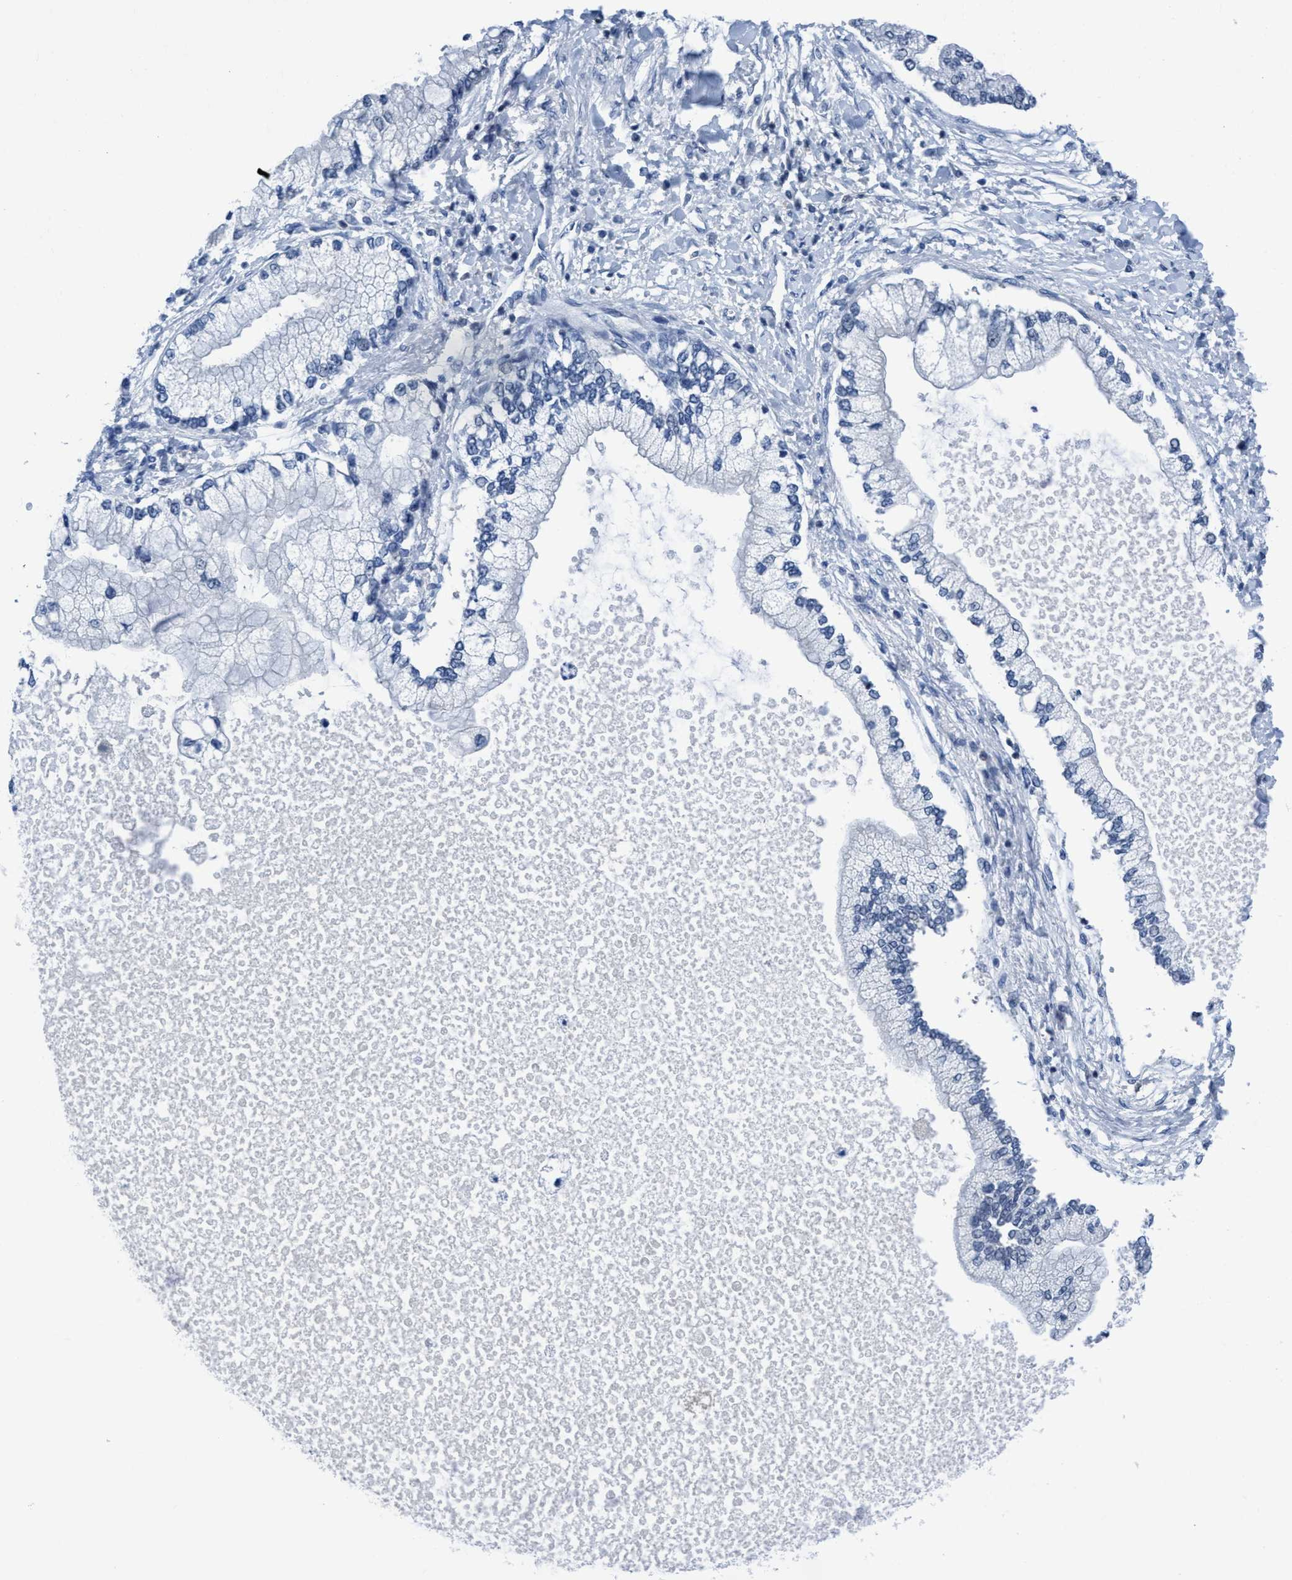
{"staining": {"intensity": "negative", "quantity": "none", "location": "none"}, "tissue": "liver cancer", "cell_type": "Tumor cells", "image_type": "cancer", "snomed": [{"axis": "morphology", "description": "Cholangiocarcinoma"}, {"axis": "topography", "description": "Liver"}], "caption": "Tumor cells are negative for brown protein staining in liver cancer.", "gene": "DNAI1", "patient": {"sex": "male", "age": 50}}